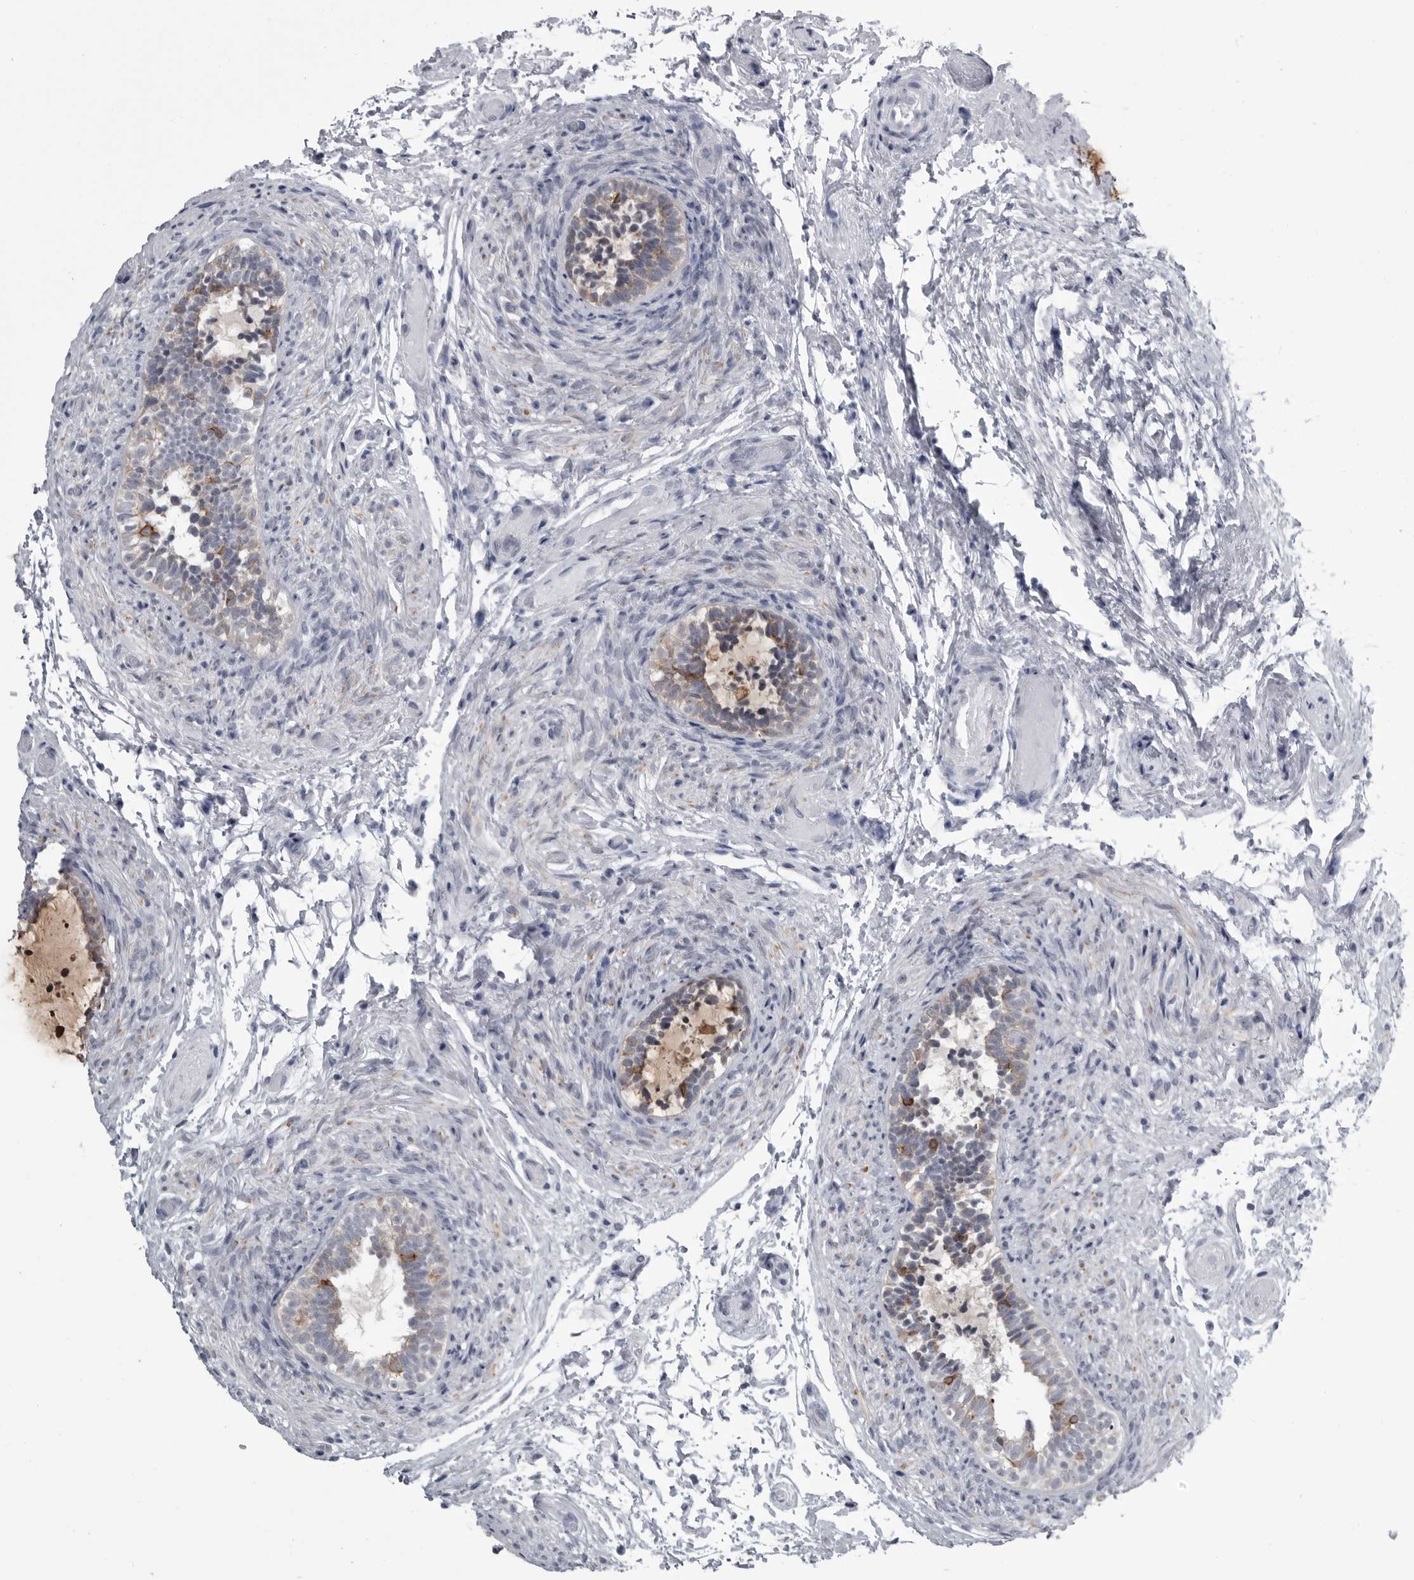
{"staining": {"intensity": "weak", "quantity": "25%-75%", "location": "cytoplasmic/membranous"}, "tissue": "epididymis", "cell_type": "Glandular cells", "image_type": "normal", "snomed": [{"axis": "morphology", "description": "Normal tissue, NOS"}, {"axis": "topography", "description": "Epididymis"}], "caption": "IHC histopathology image of unremarkable human epididymis stained for a protein (brown), which demonstrates low levels of weak cytoplasmic/membranous staining in approximately 25%-75% of glandular cells.", "gene": "MYOC", "patient": {"sex": "male", "age": 5}}